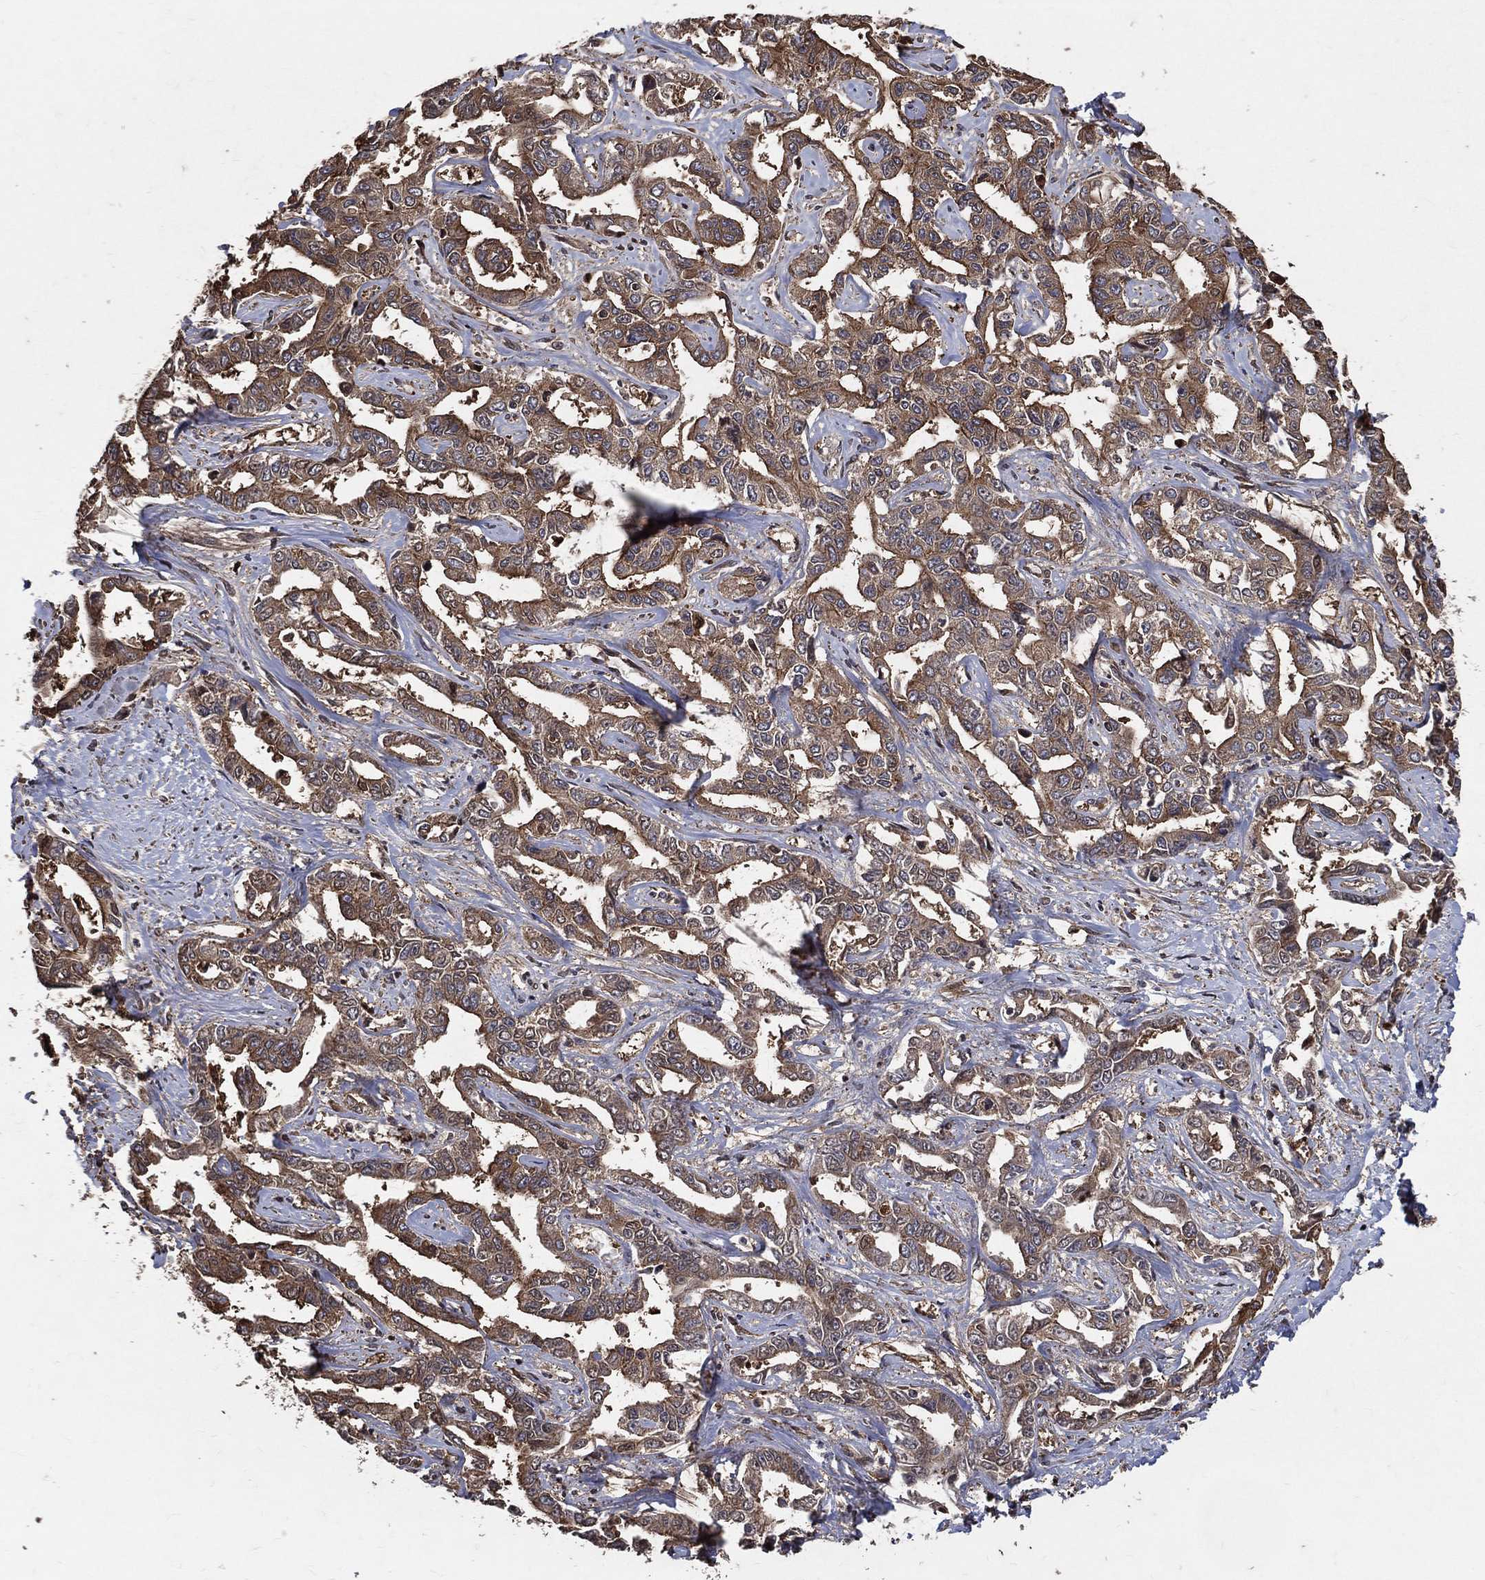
{"staining": {"intensity": "moderate", "quantity": ">75%", "location": "cytoplasmic/membranous"}, "tissue": "liver cancer", "cell_type": "Tumor cells", "image_type": "cancer", "snomed": [{"axis": "morphology", "description": "Cholangiocarcinoma"}, {"axis": "topography", "description": "Liver"}], "caption": "High-power microscopy captured an immunohistochemistry histopathology image of liver cancer (cholangiocarcinoma), revealing moderate cytoplasmic/membranous staining in about >75% of tumor cells. The protein of interest is stained brown, and the nuclei are stained in blue (DAB (3,3'-diaminobenzidine) IHC with brightfield microscopy, high magnification).", "gene": "DPYSL2", "patient": {"sex": "male", "age": 59}}